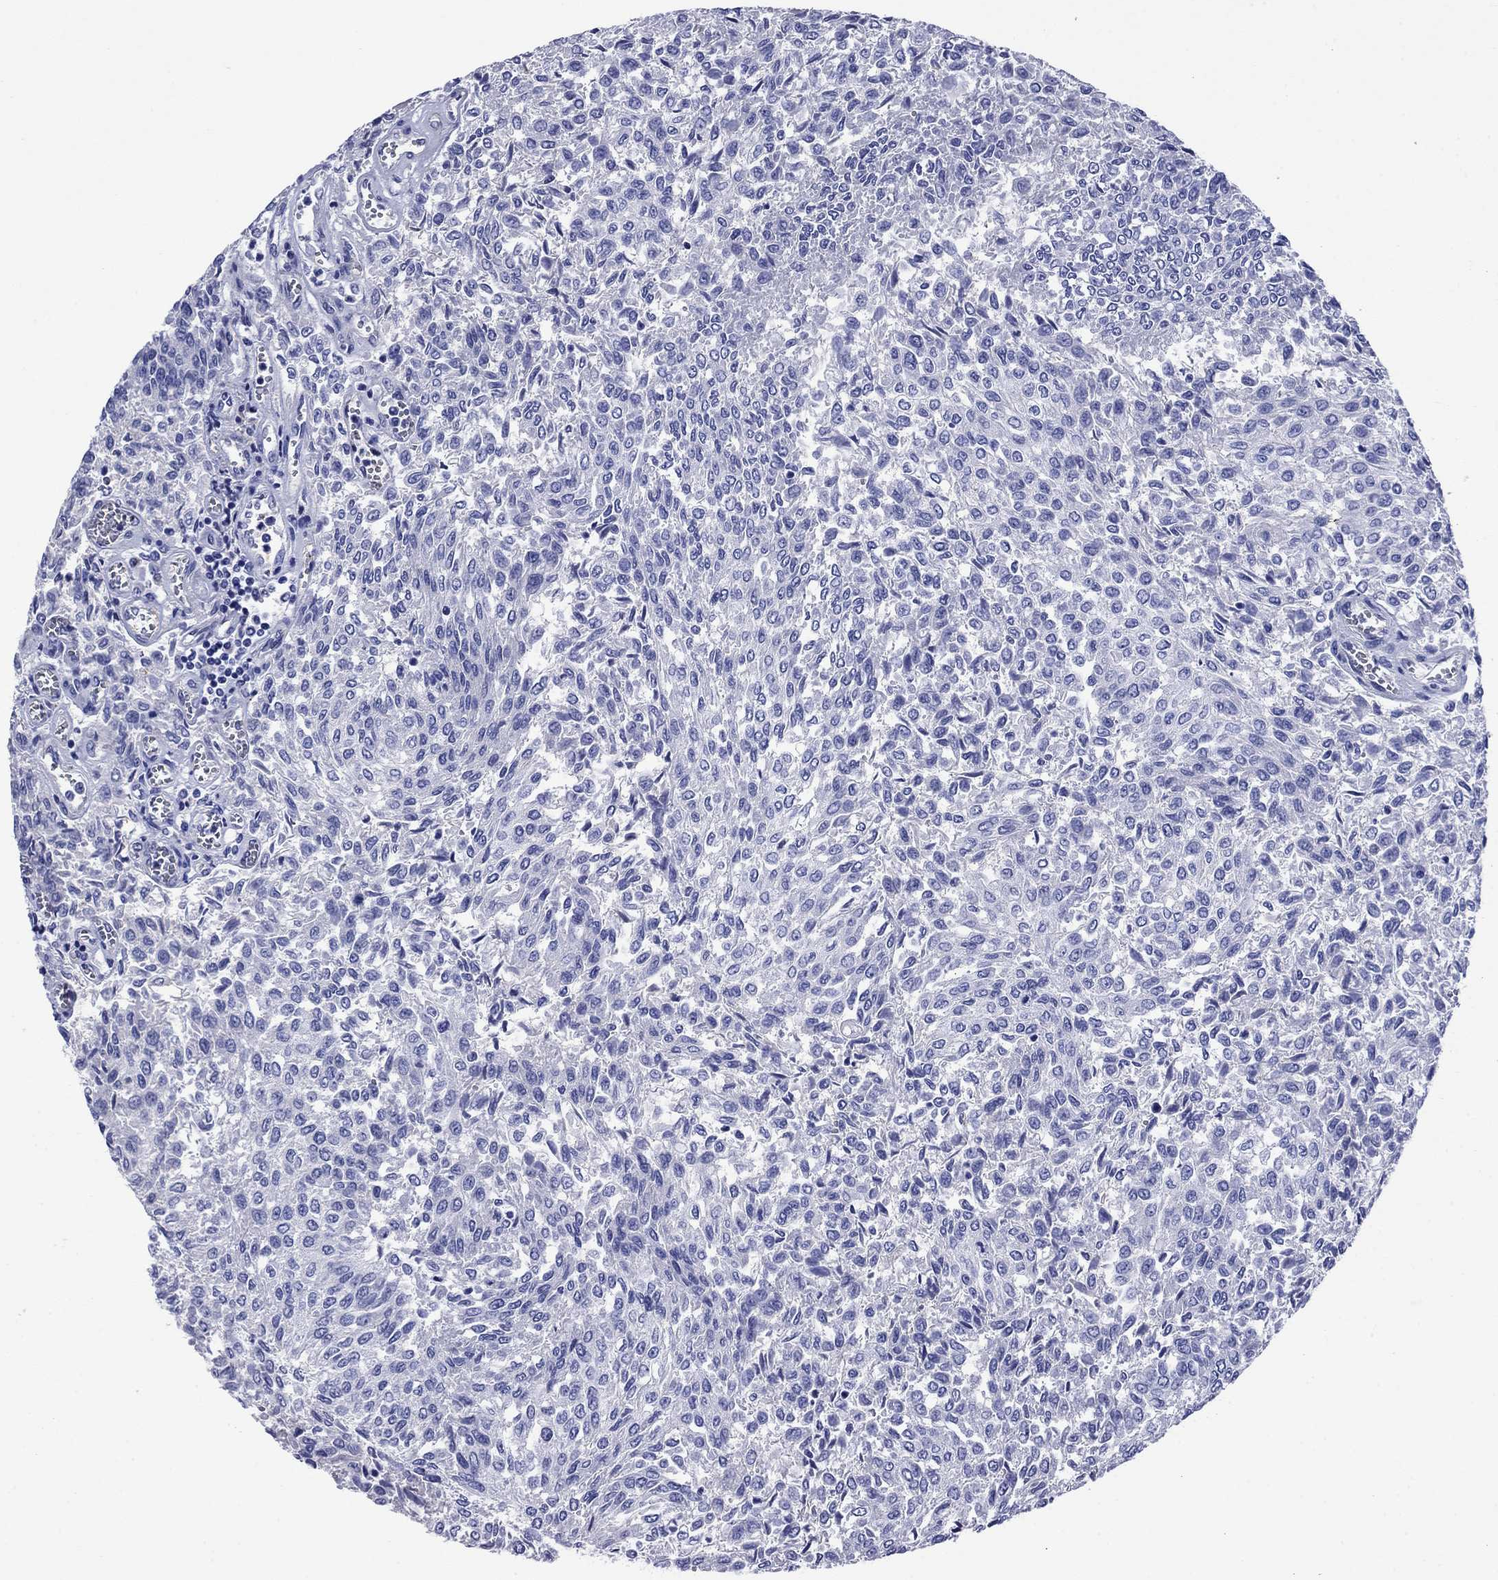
{"staining": {"intensity": "negative", "quantity": "none", "location": "none"}, "tissue": "urothelial cancer", "cell_type": "Tumor cells", "image_type": "cancer", "snomed": [{"axis": "morphology", "description": "Urothelial carcinoma, Low grade"}, {"axis": "topography", "description": "Urinary bladder"}], "caption": "Tumor cells show no significant protein positivity in urothelial cancer.", "gene": "SLC1A2", "patient": {"sex": "male", "age": 78}}